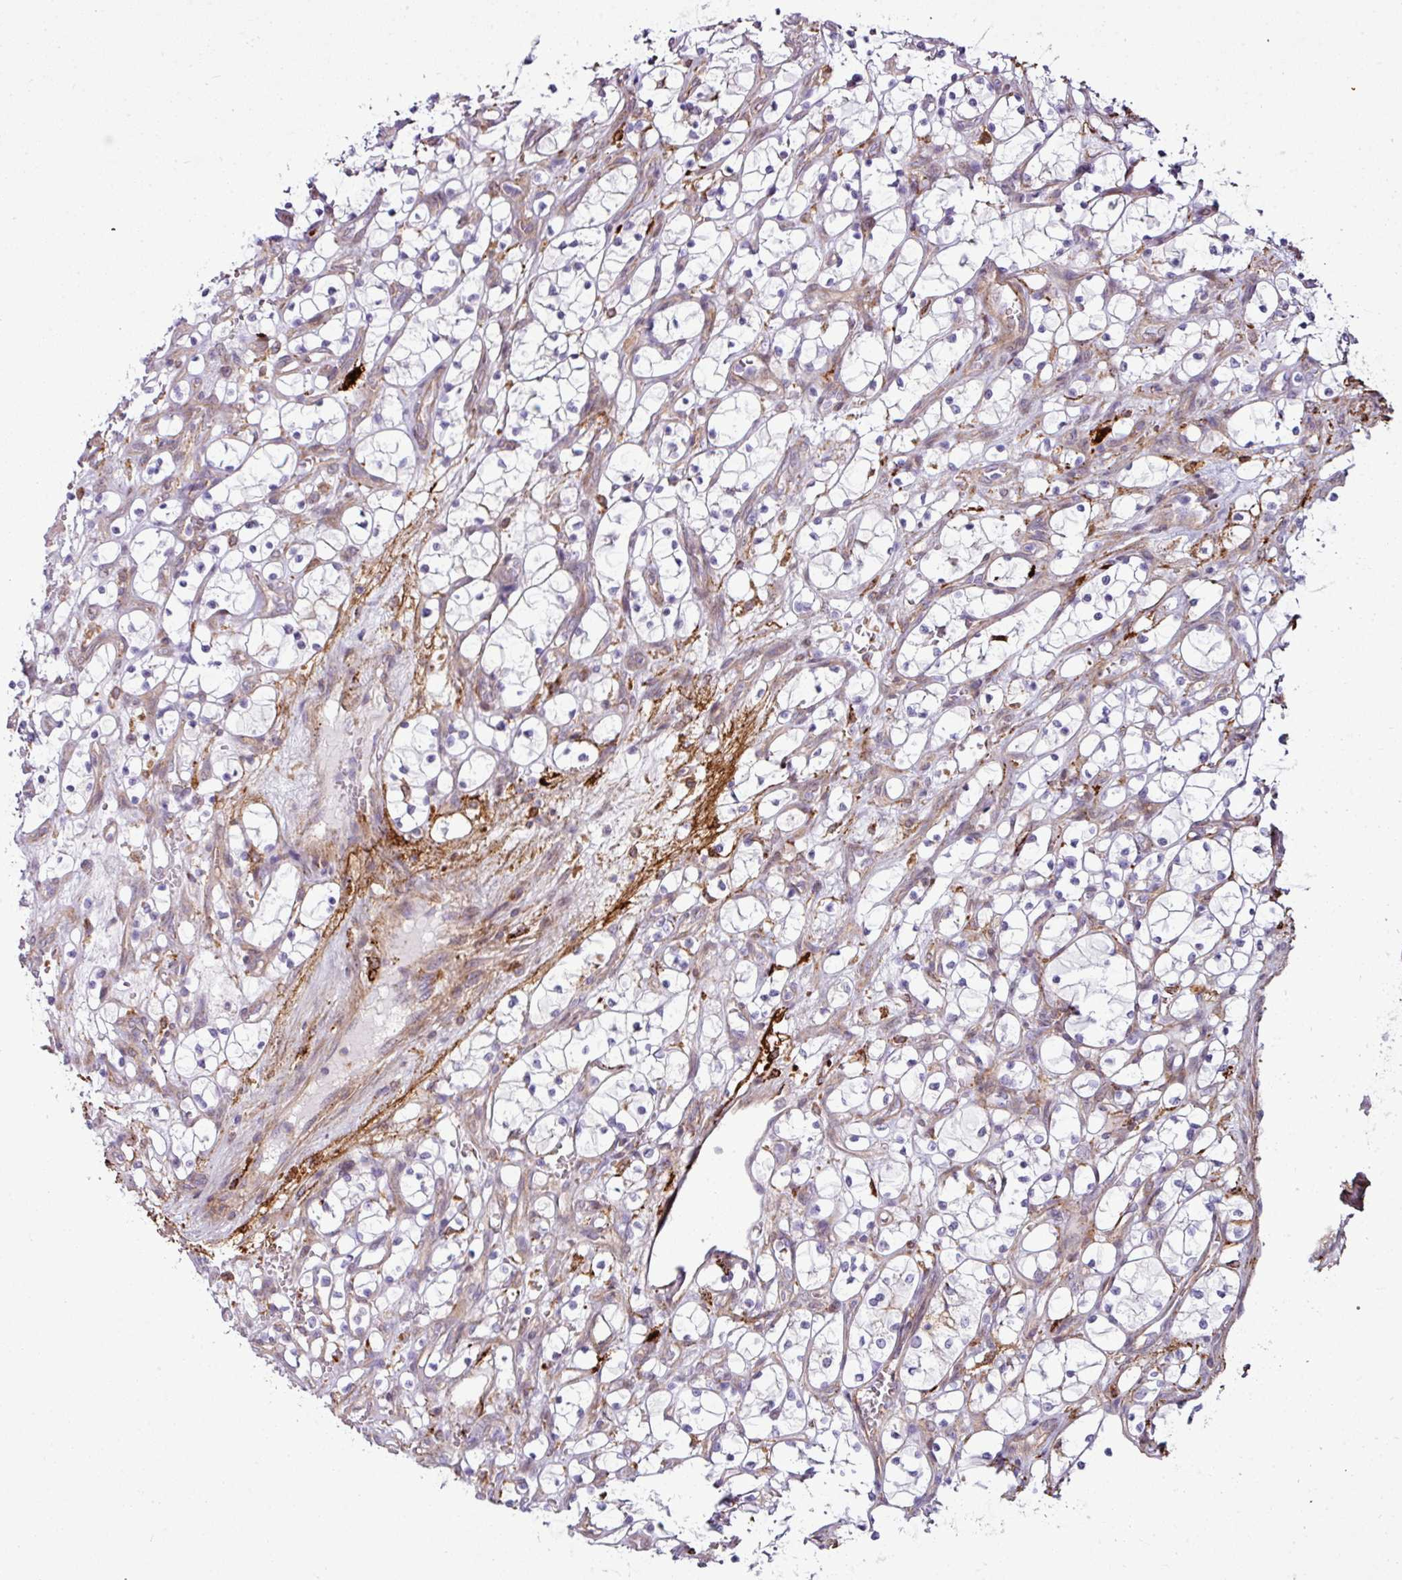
{"staining": {"intensity": "negative", "quantity": "none", "location": "none"}, "tissue": "renal cancer", "cell_type": "Tumor cells", "image_type": "cancer", "snomed": [{"axis": "morphology", "description": "Adenocarcinoma, NOS"}, {"axis": "topography", "description": "Kidney"}], "caption": "Human renal cancer stained for a protein using immunohistochemistry exhibits no expression in tumor cells.", "gene": "COL8A1", "patient": {"sex": "female", "age": 69}}